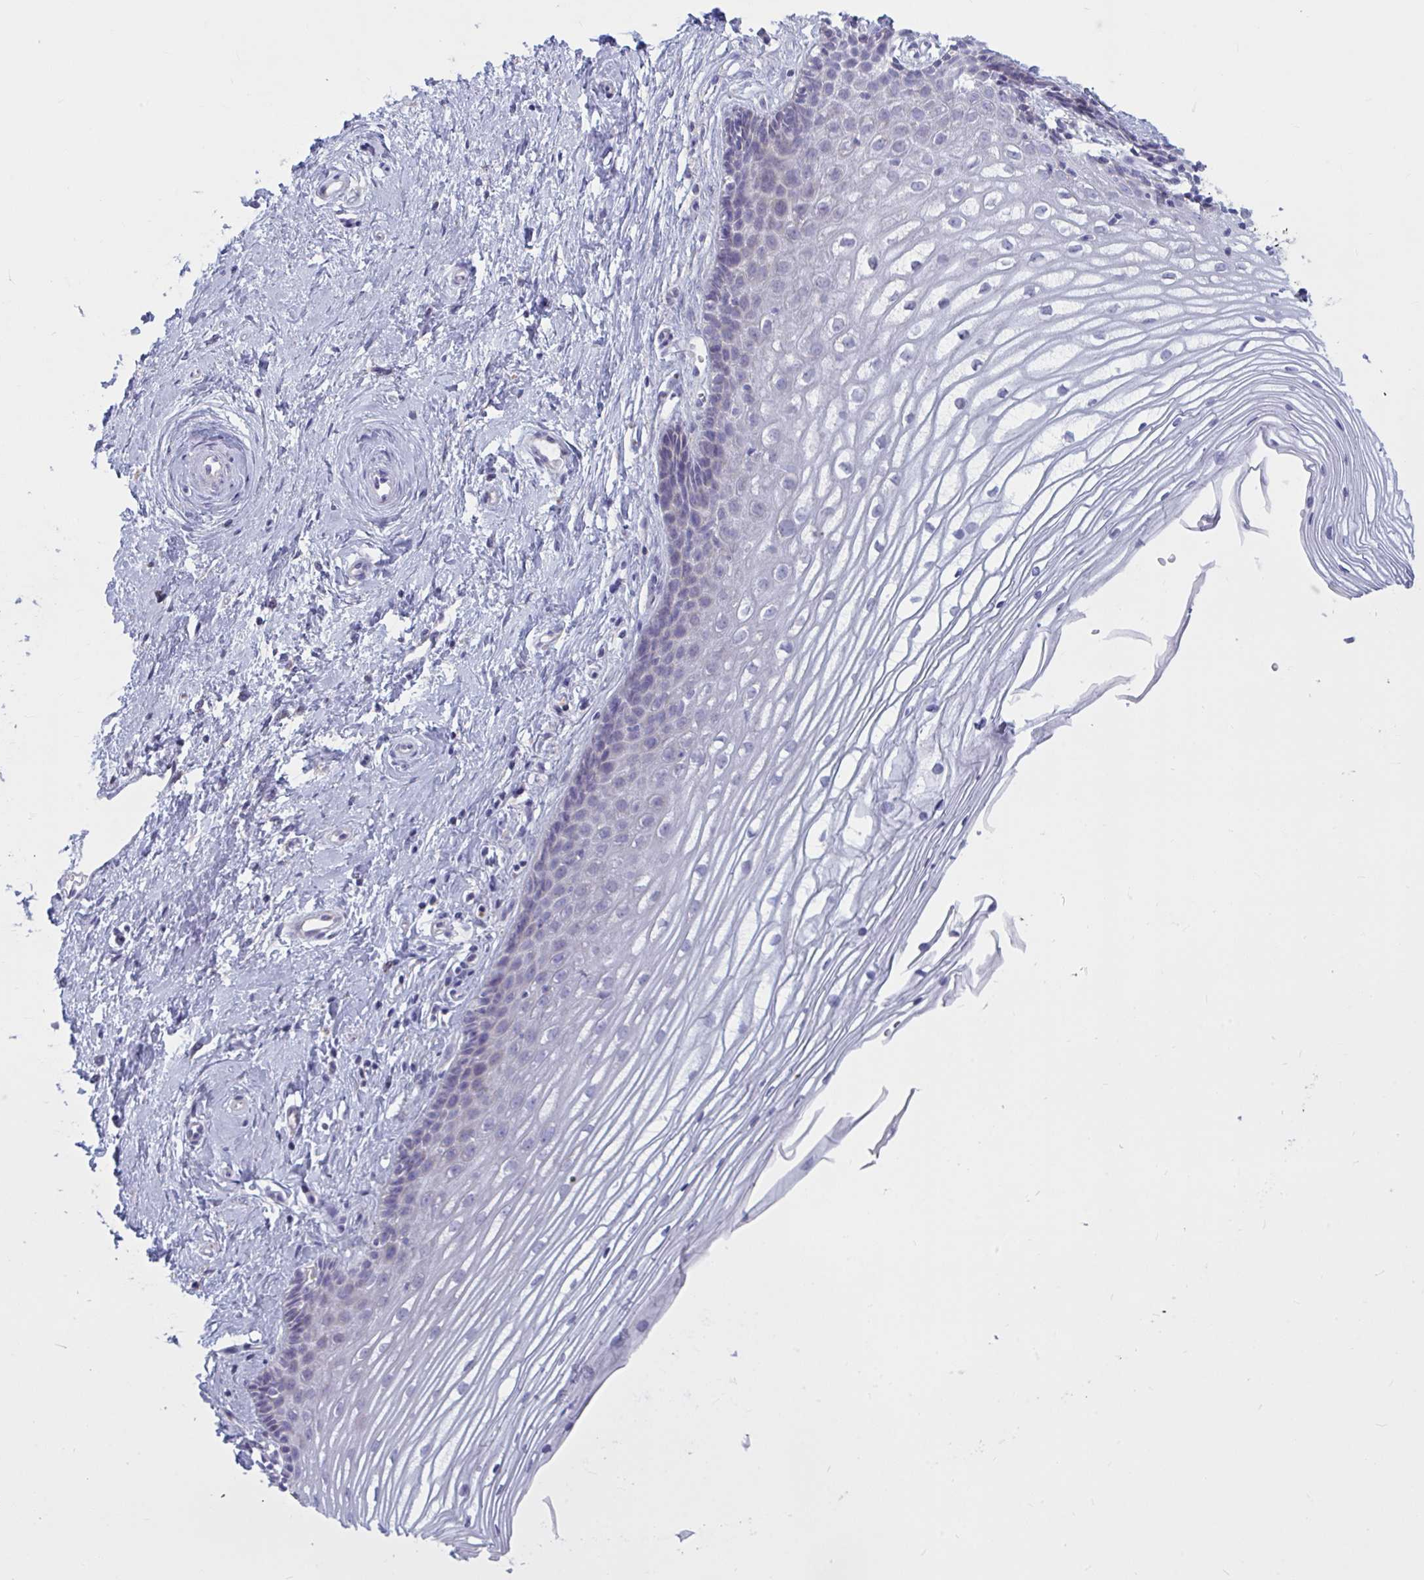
{"staining": {"intensity": "negative", "quantity": "none", "location": "none"}, "tissue": "cervix", "cell_type": "Glandular cells", "image_type": "normal", "snomed": [{"axis": "morphology", "description": "Normal tissue, NOS"}, {"axis": "topography", "description": "Cervix"}], "caption": "Immunohistochemistry (IHC) of benign human cervix displays no positivity in glandular cells.", "gene": "ATG9A", "patient": {"sex": "female", "age": 40}}